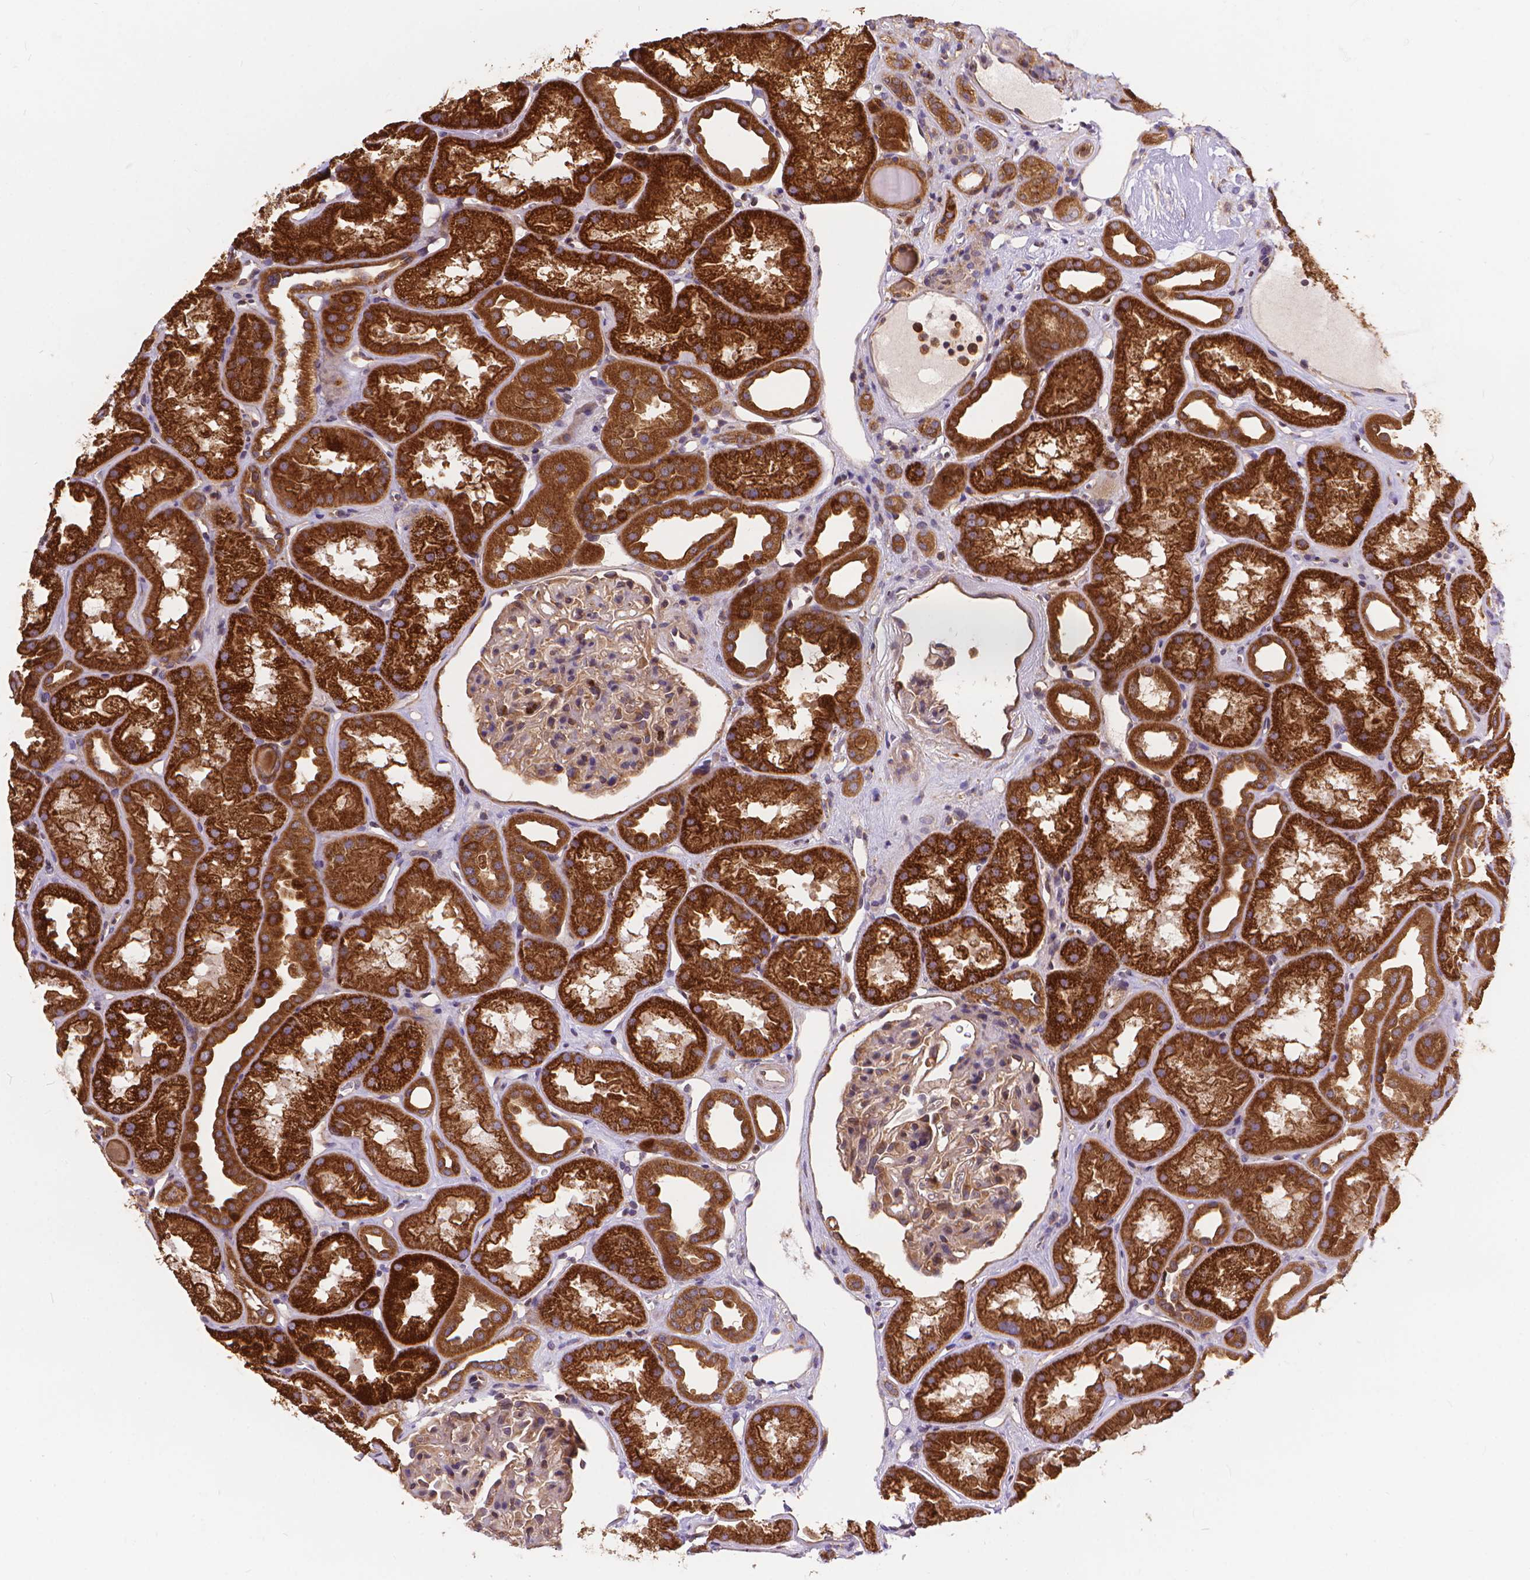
{"staining": {"intensity": "moderate", "quantity": "<25%", "location": "cytoplasmic/membranous"}, "tissue": "kidney", "cell_type": "Cells in glomeruli", "image_type": "normal", "snomed": [{"axis": "morphology", "description": "Normal tissue, NOS"}, {"axis": "topography", "description": "Kidney"}], "caption": "Cells in glomeruli exhibit low levels of moderate cytoplasmic/membranous positivity in approximately <25% of cells in unremarkable human kidney.", "gene": "ARAP1", "patient": {"sex": "male", "age": 61}}